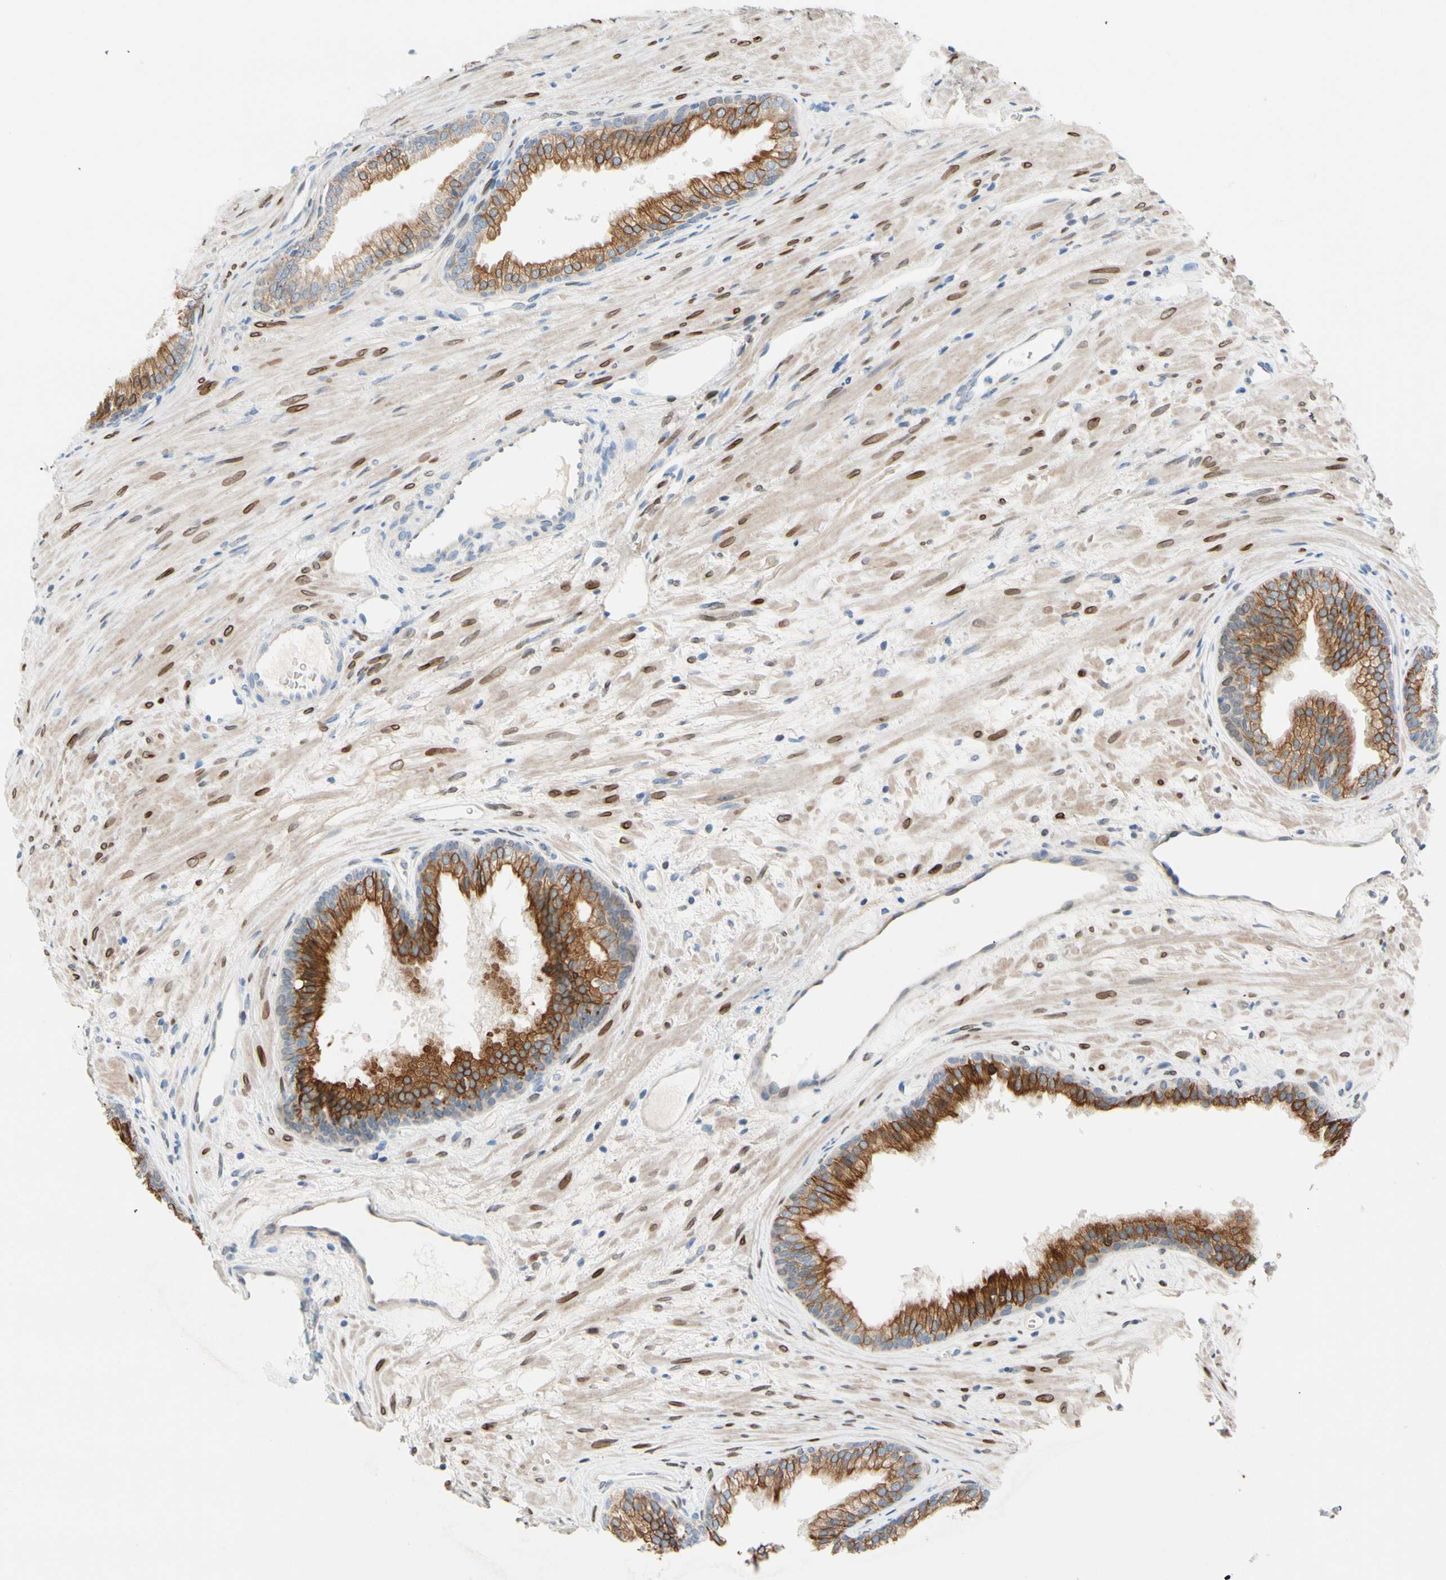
{"staining": {"intensity": "strong", "quantity": ">75%", "location": "cytoplasmic/membranous"}, "tissue": "prostate", "cell_type": "Glandular cells", "image_type": "normal", "snomed": [{"axis": "morphology", "description": "Normal tissue, NOS"}, {"axis": "topography", "description": "Prostate"}], "caption": "A histopathology image showing strong cytoplasmic/membranous positivity in about >75% of glandular cells in benign prostate, as visualized by brown immunohistochemical staining.", "gene": "ZNF132", "patient": {"sex": "male", "age": 76}}